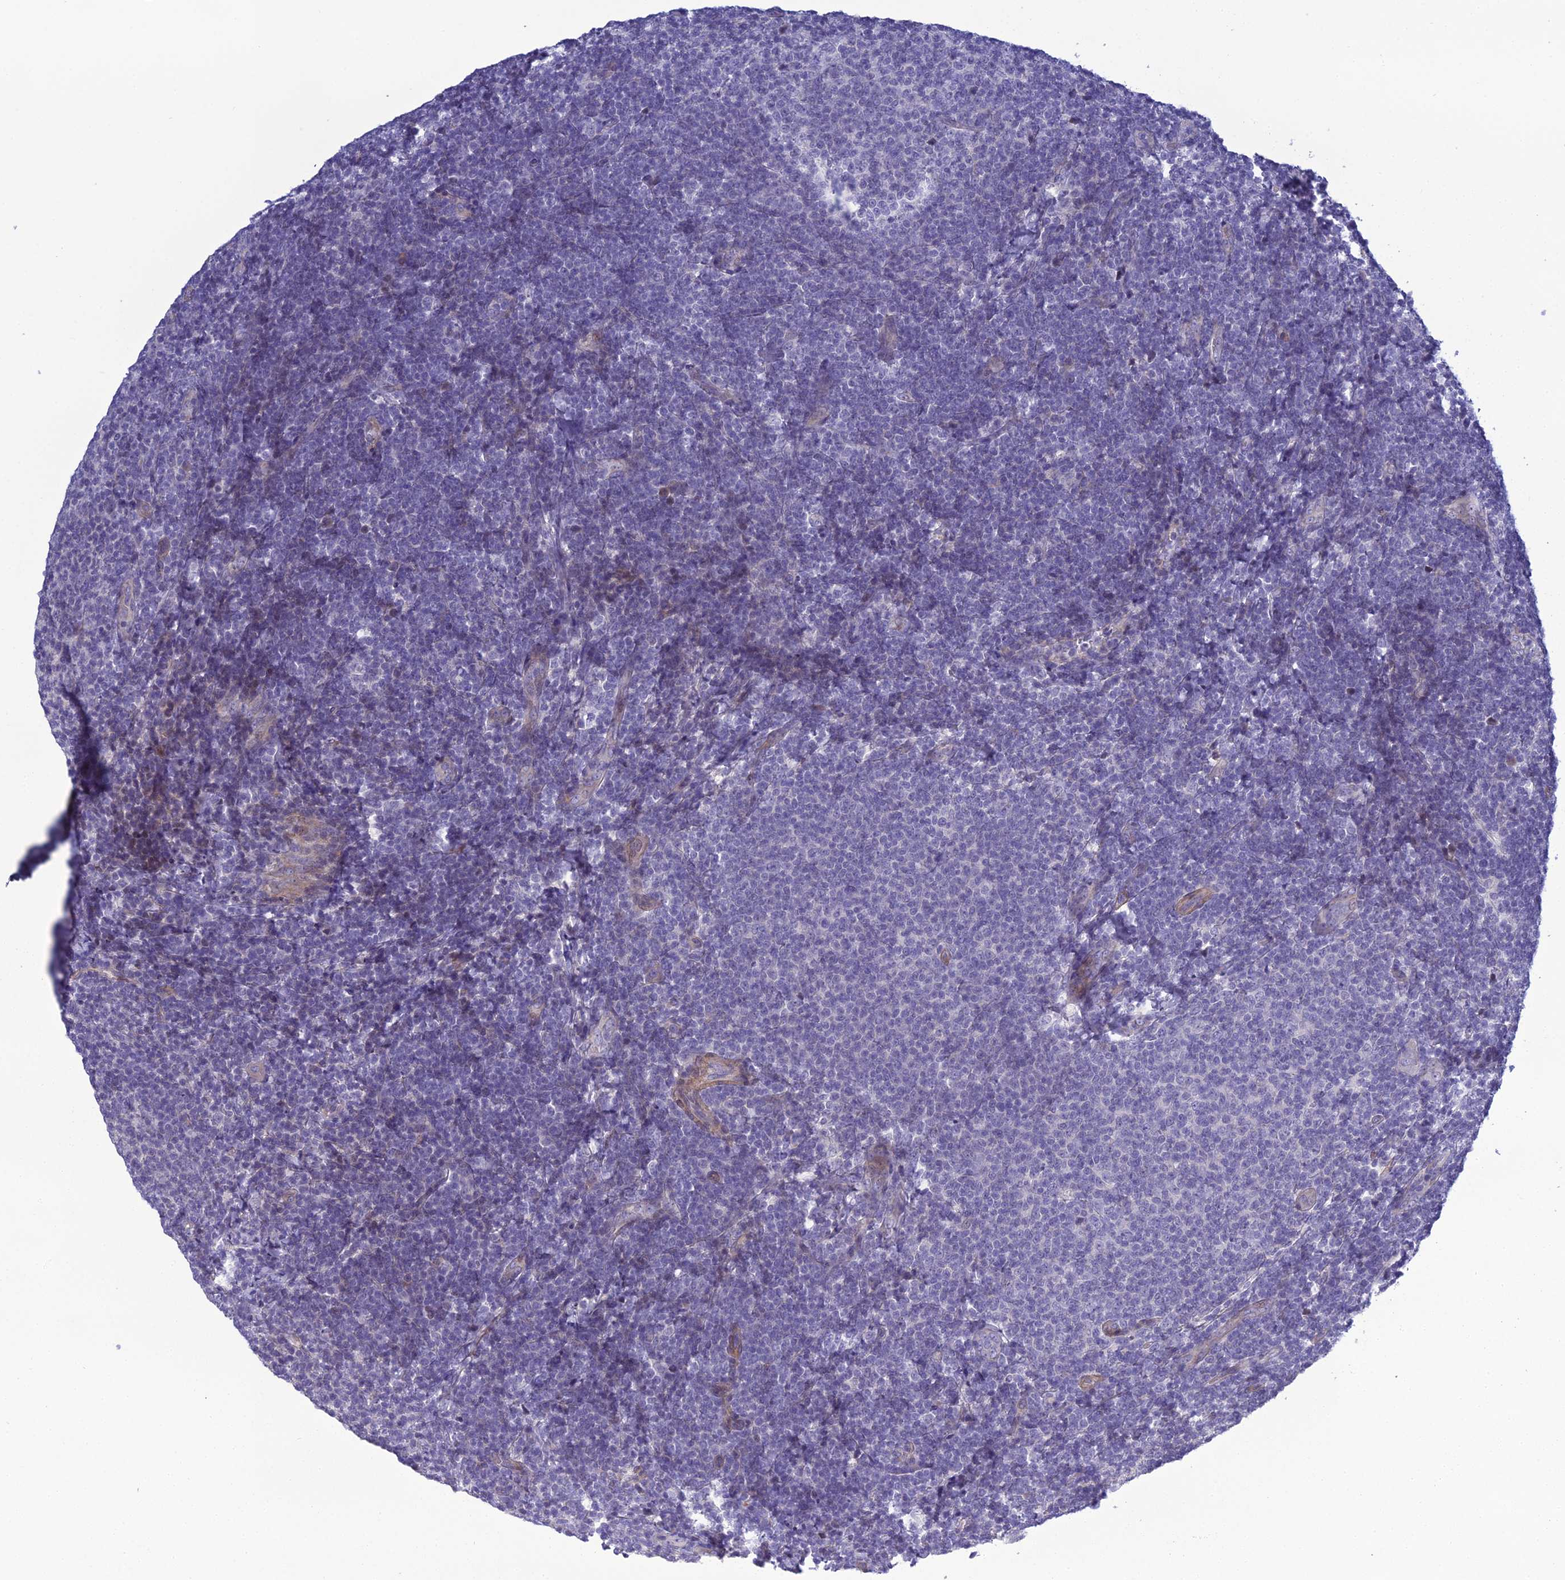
{"staining": {"intensity": "negative", "quantity": "none", "location": "none"}, "tissue": "lymphoma", "cell_type": "Tumor cells", "image_type": "cancer", "snomed": [{"axis": "morphology", "description": "Malignant lymphoma, non-Hodgkin's type, Low grade"}, {"axis": "topography", "description": "Lymph node"}], "caption": "The photomicrograph shows no significant expression in tumor cells of lymphoma. (Brightfield microscopy of DAB (3,3'-diaminobenzidine) immunohistochemistry (IHC) at high magnification).", "gene": "LZTS2", "patient": {"sex": "male", "age": 66}}